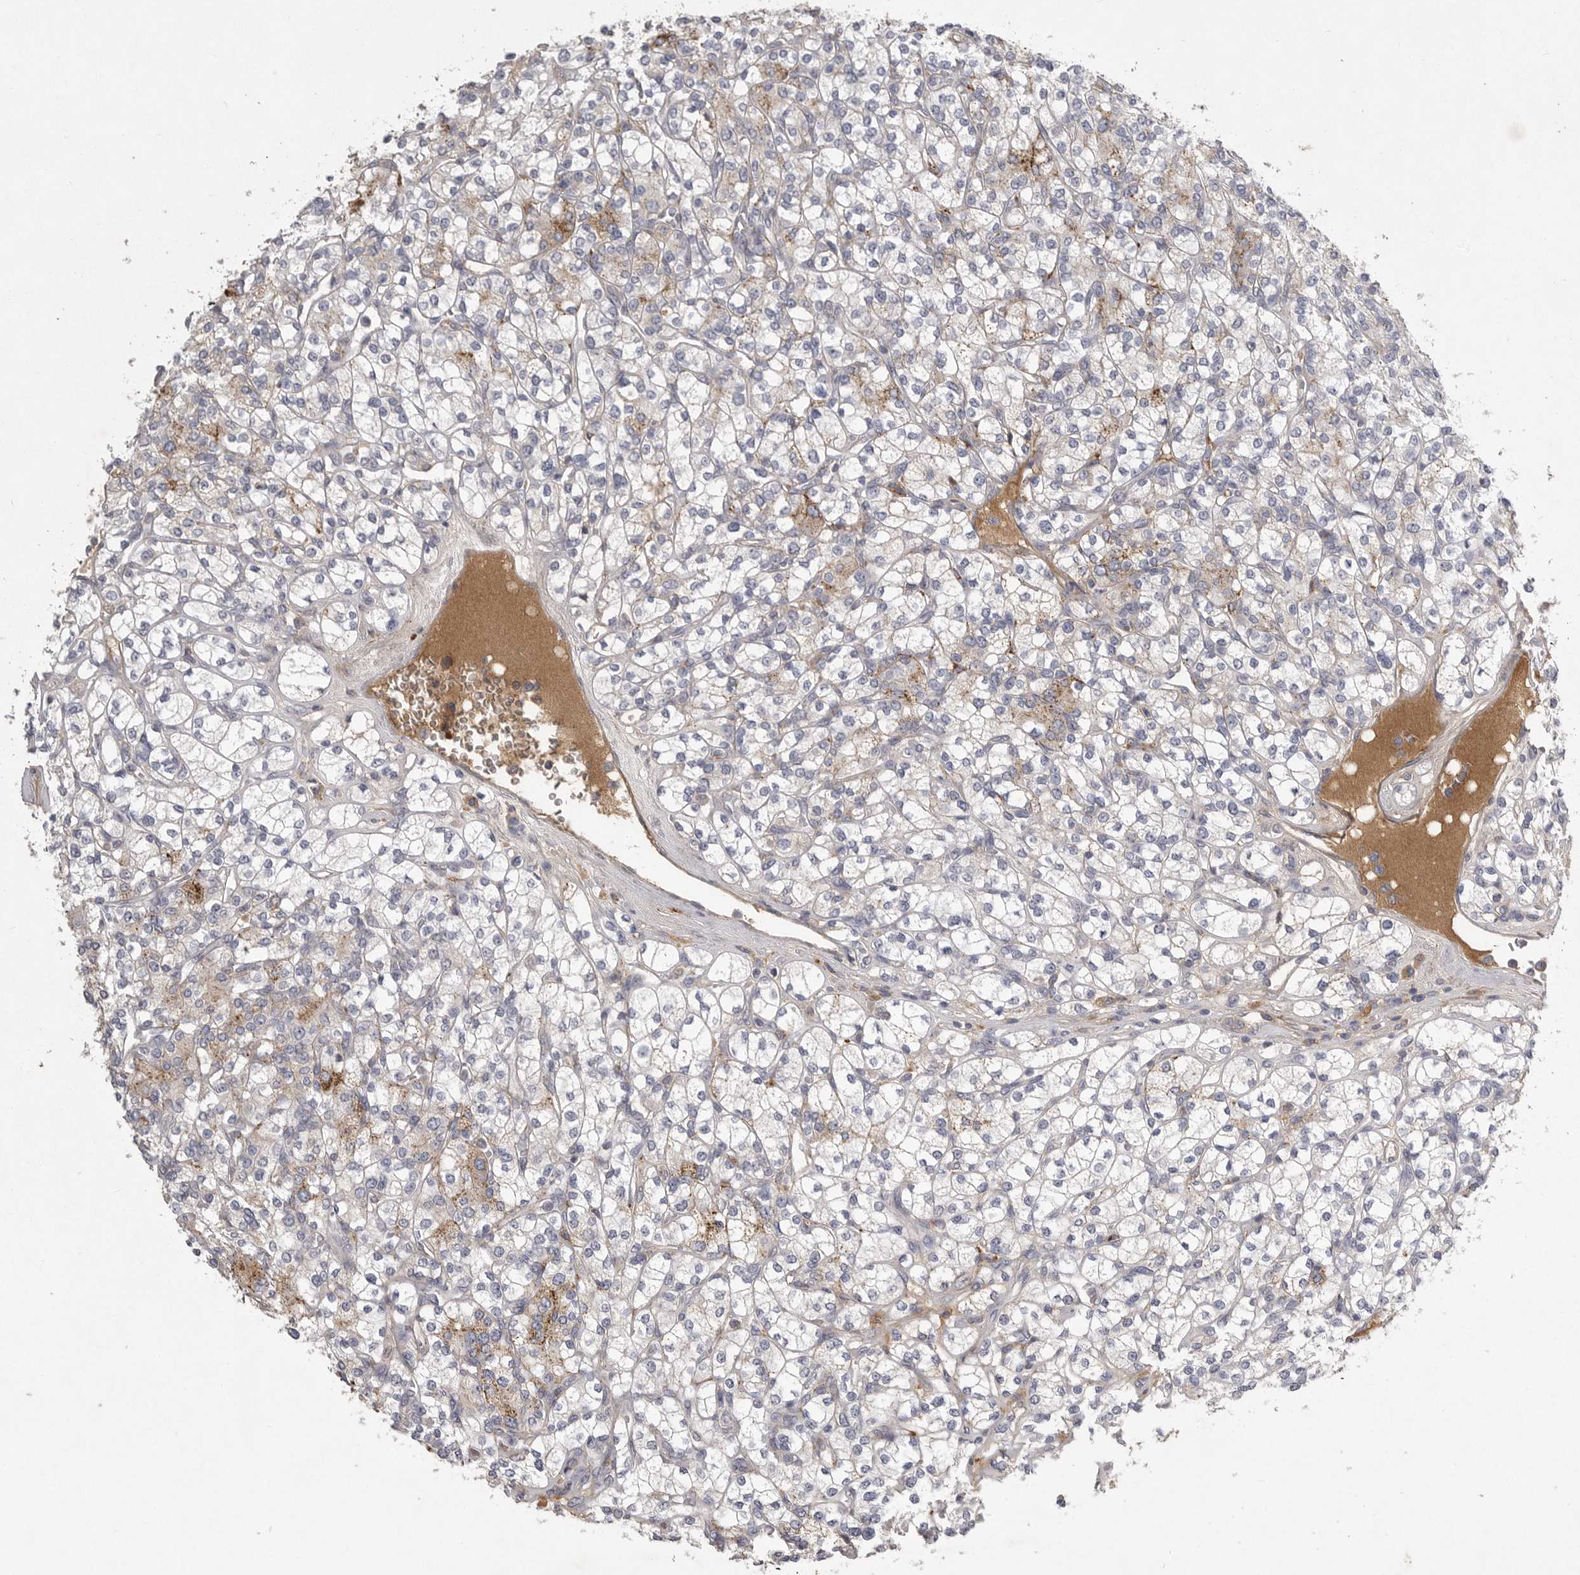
{"staining": {"intensity": "weak", "quantity": "<25%", "location": "cytoplasmic/membranous"}, "tissue": "renal cancer", "cell_type": "Tumor cells", "image_type": "cancer", "snomed": [{"axis": "morphology", "description": "Adenocarcinoma, NOS"}, {"axis": "topography", "description": "Kidney"}], "caption": "A high-resolution micrograph shows IHC staining of renal cancer (adenocarcinoma), which reveals no significant staining in tumor cells.", "gene": "CRP", "patient": {"sex": "male", "age": 77}}